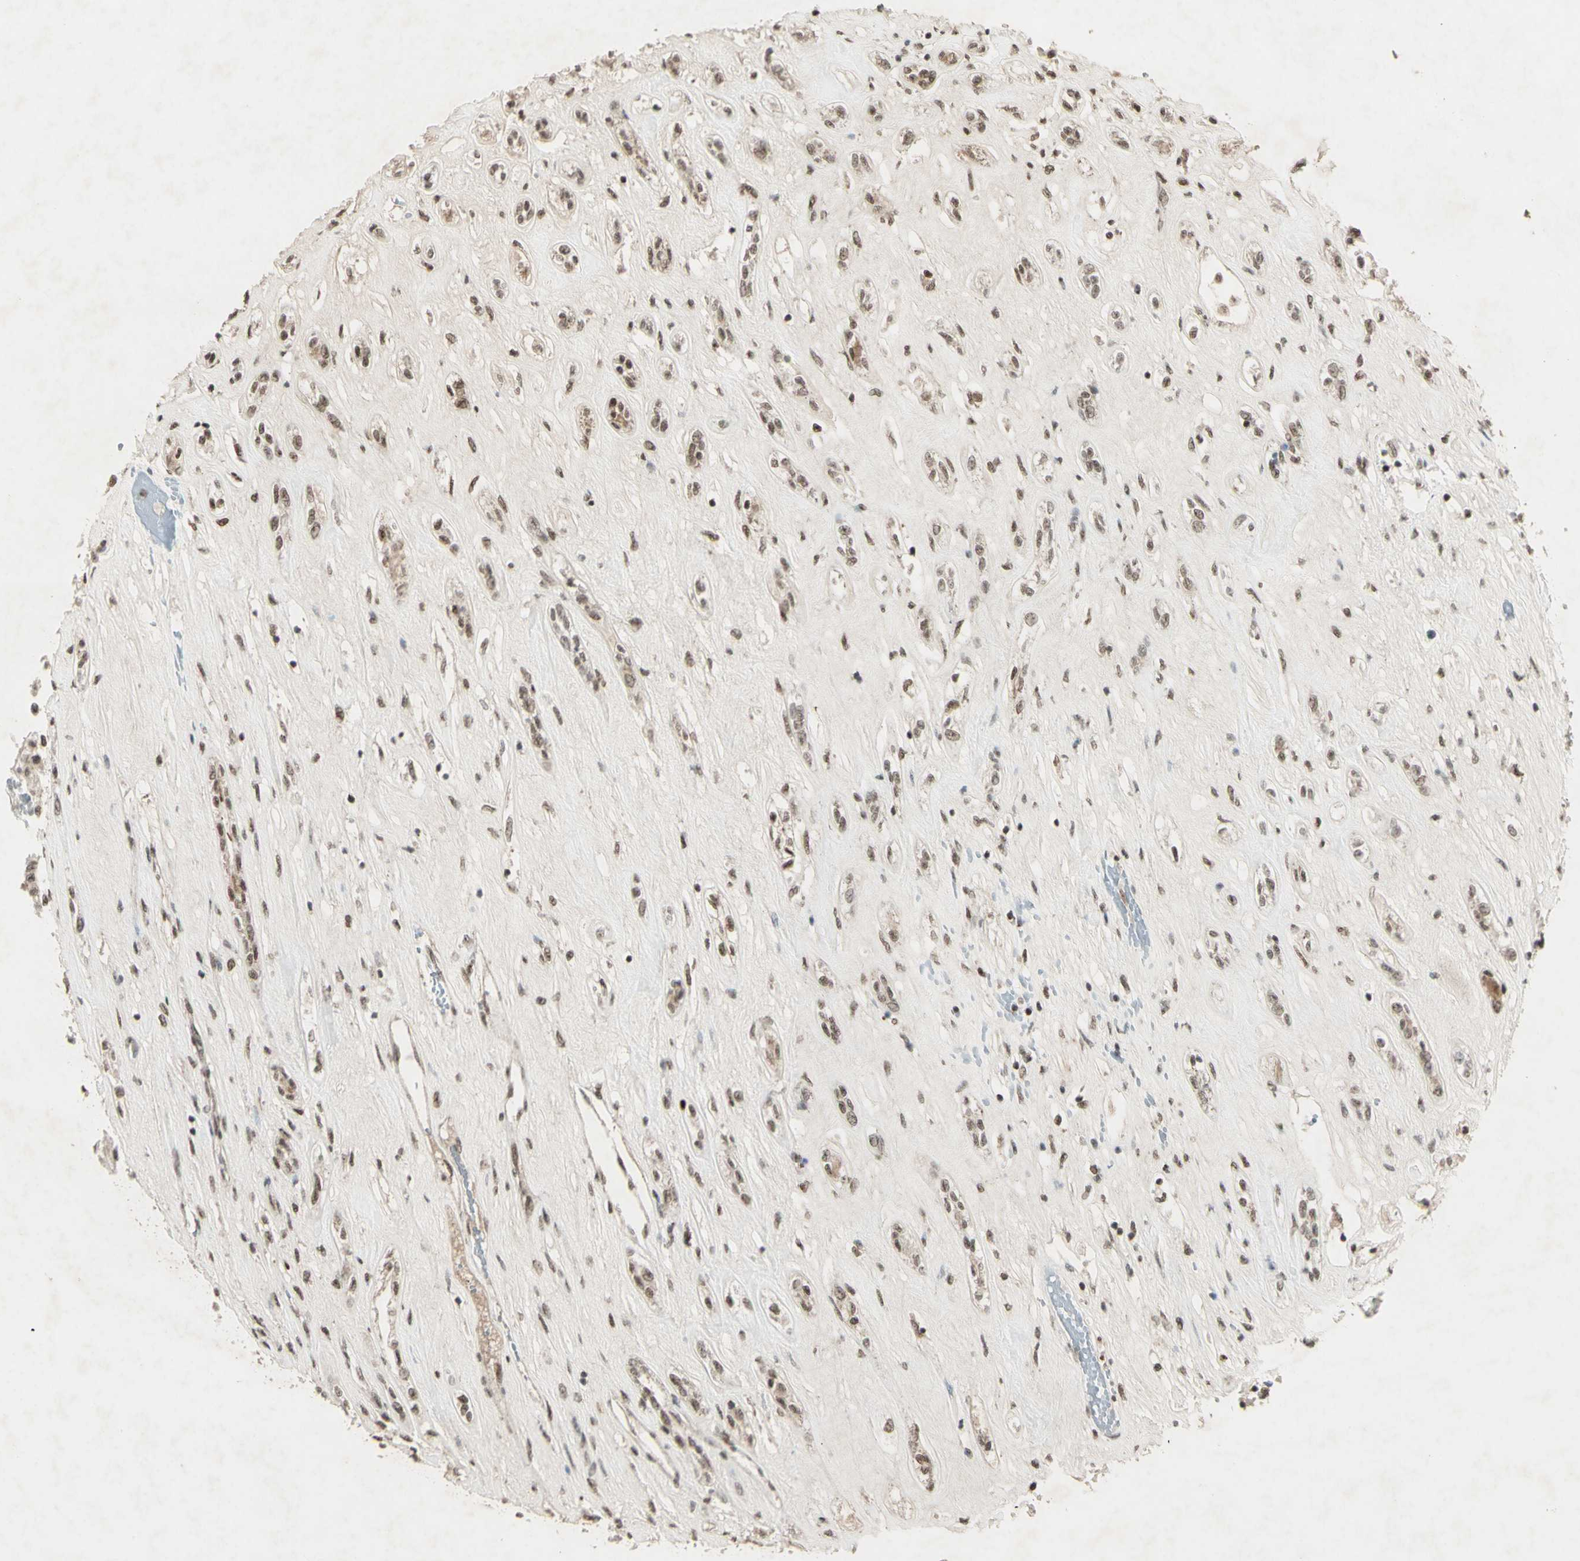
{"staining": {"intensity": "moderate", "quantity": ">75%", "location": "cytoplasmic/membranous,nuclear"}, "tissue": "renal cancer", "cell_type": "Tumor cells", "image_type": "cancer", "snomed": [{"axis": "morphology", "description": "Adenocarcinoma, NOS"}, {"axis": "topography", "description": "Kidney"}], "caption": "Renal cancer (adenocarcinoma) stained with immunohistochemistry (IHC) reveals moderate cytoplasmic/membranous and nuclear expression in approximately >75% of tumor cells. The staining was performed using DAB to visualize the protein expression in brown, while the nuclei were stained in blue with hematoxylin (Magnification: 20x).", "gene": "CCNT1", "patient": {"sex": "female", "age": 70}}